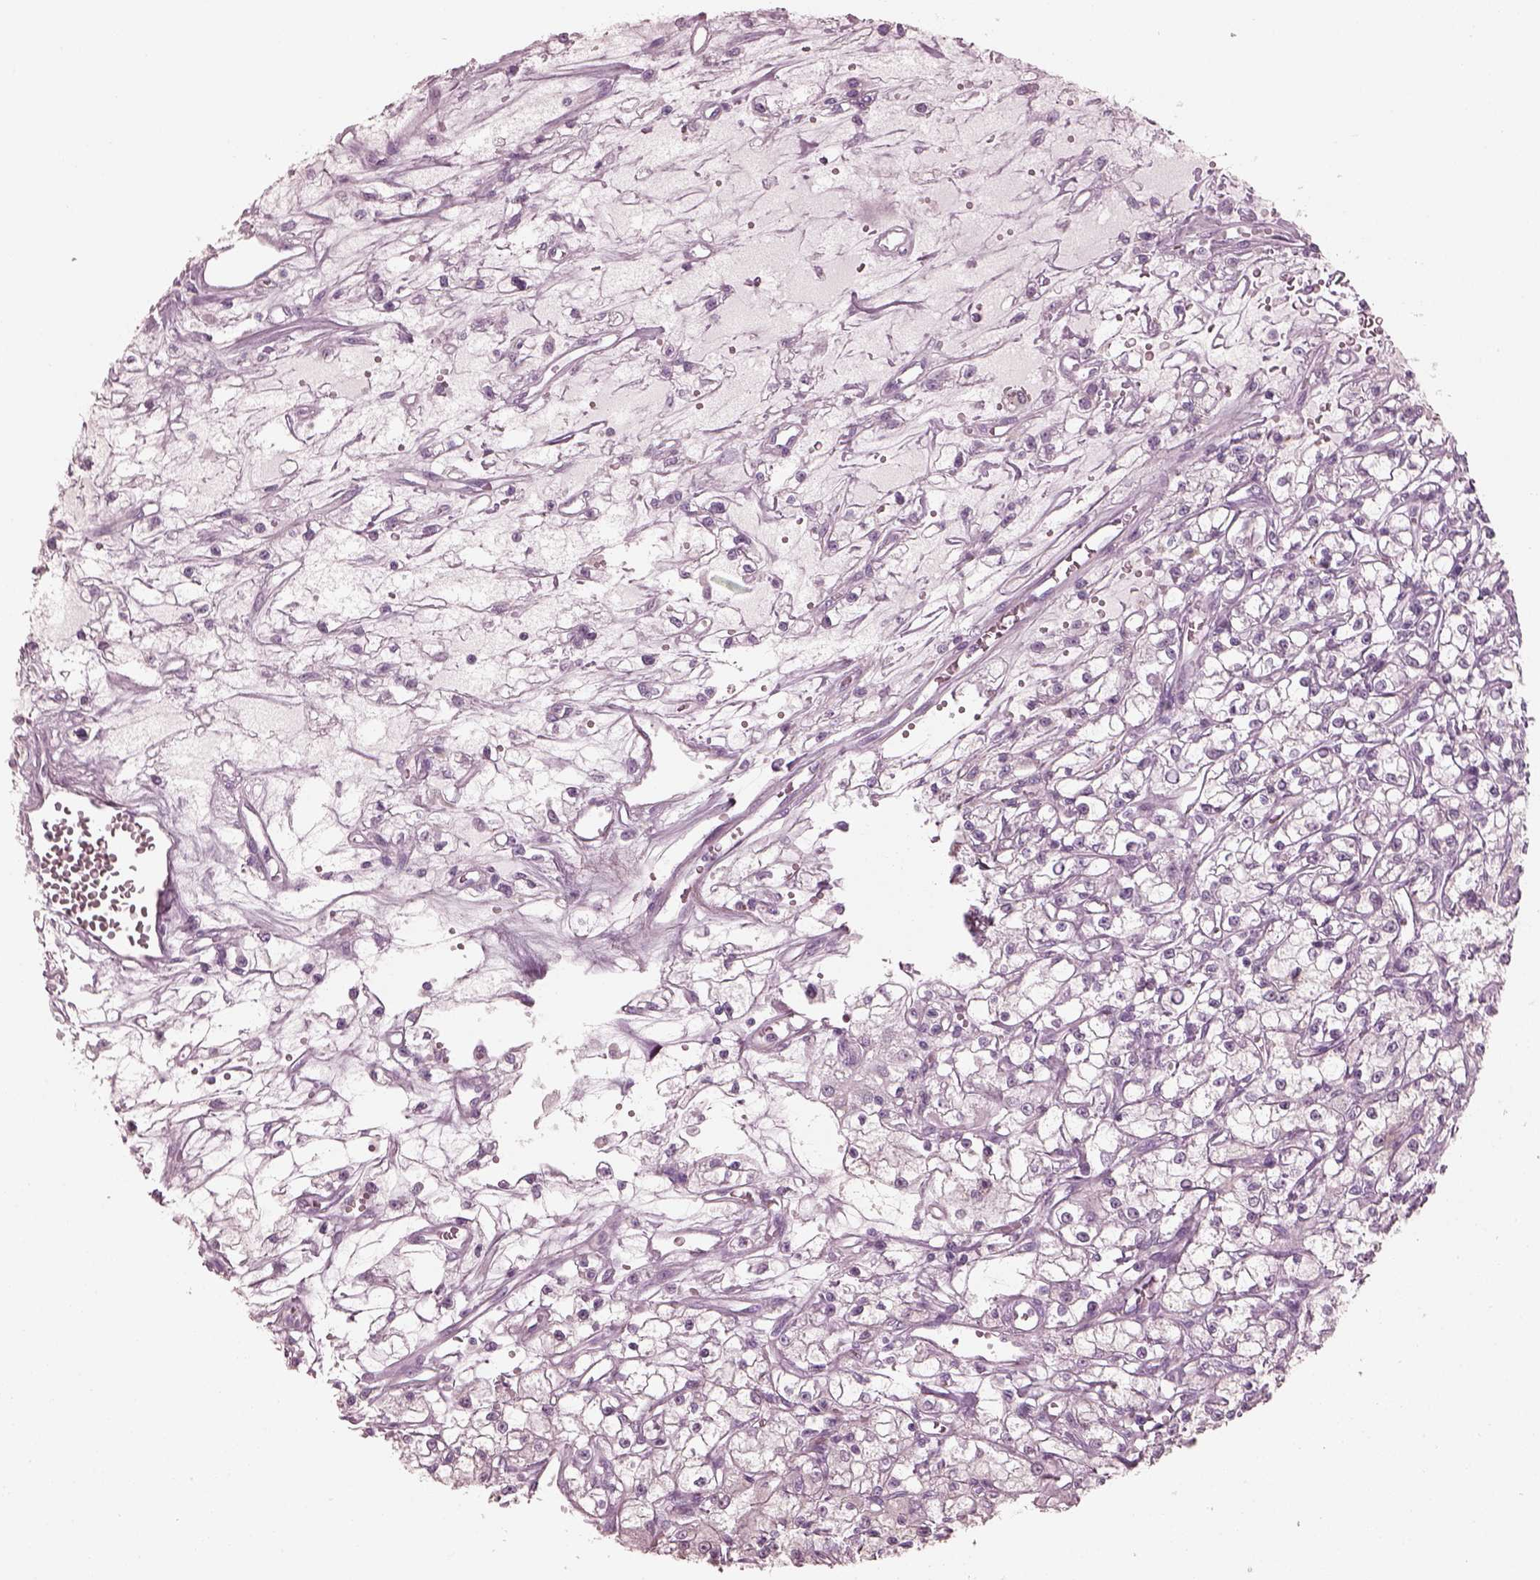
{"staining": {"intensity": "negative", "quantity": "none", "location": "none"}, "tissue": "renal cancer", "cell_type": "Tumor cells", "image_type": "cancer", "snomed": [{"axis": "morphology", "description": "Adenocarcinoma, NOS"}, {"axis": "topography", "description": "Kidney"}], "caption": "IHC photomicrograph of neoplastic tissue: human renal cancer stained with DAB reveals no significant protein staining in tumor cells. (Brightfield microscopy of DAB immunohistochemistry (IHC) at high magnification).", "gene": "C2orf81", "patient": {"sex": "female", "age": 59}}